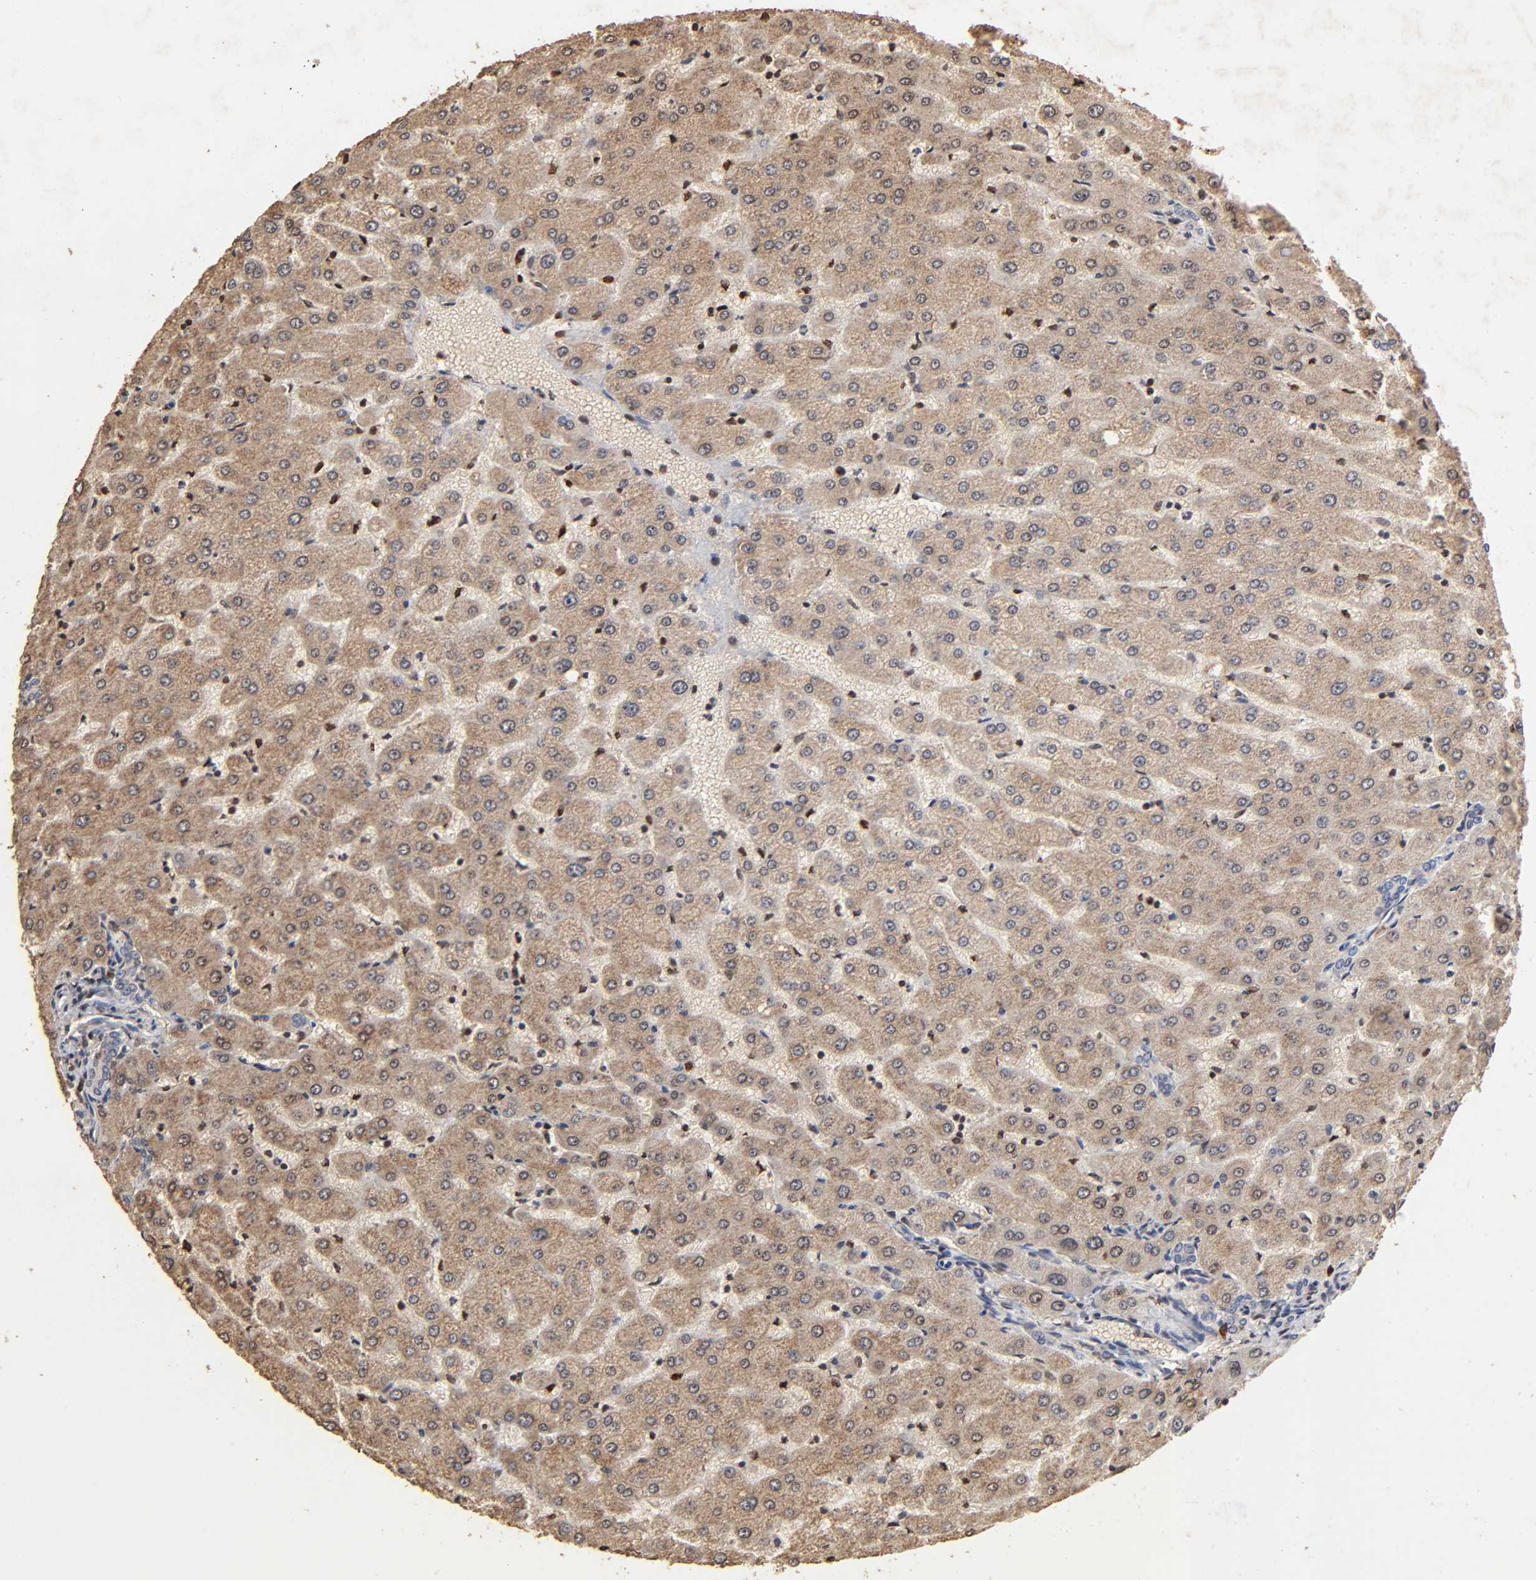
{"staining": {"intensity": "moderate", "quantity": ">75%", "location": "cytoplasmic/membranous"}, "tissue": "liver", "cell_type": "Cholangiocytes", "image_type": "normal", "snomed": [{"axis": "morphology", "description": "Normal tissue, NOS"}, {"axis": "morphology", "description": "Fibrosis, NOS"}, {"axis": "topography", "description": "Liver"}], "caption": "IHC micrograph of benign human liver stained for a protein (brown), which exhibits medium levels of moderate cytoplasmic/membranous positivity in about >75% of cholangiocytes.", "gene": "CYCS", "patient": {"sex": "female", "age": 29}}